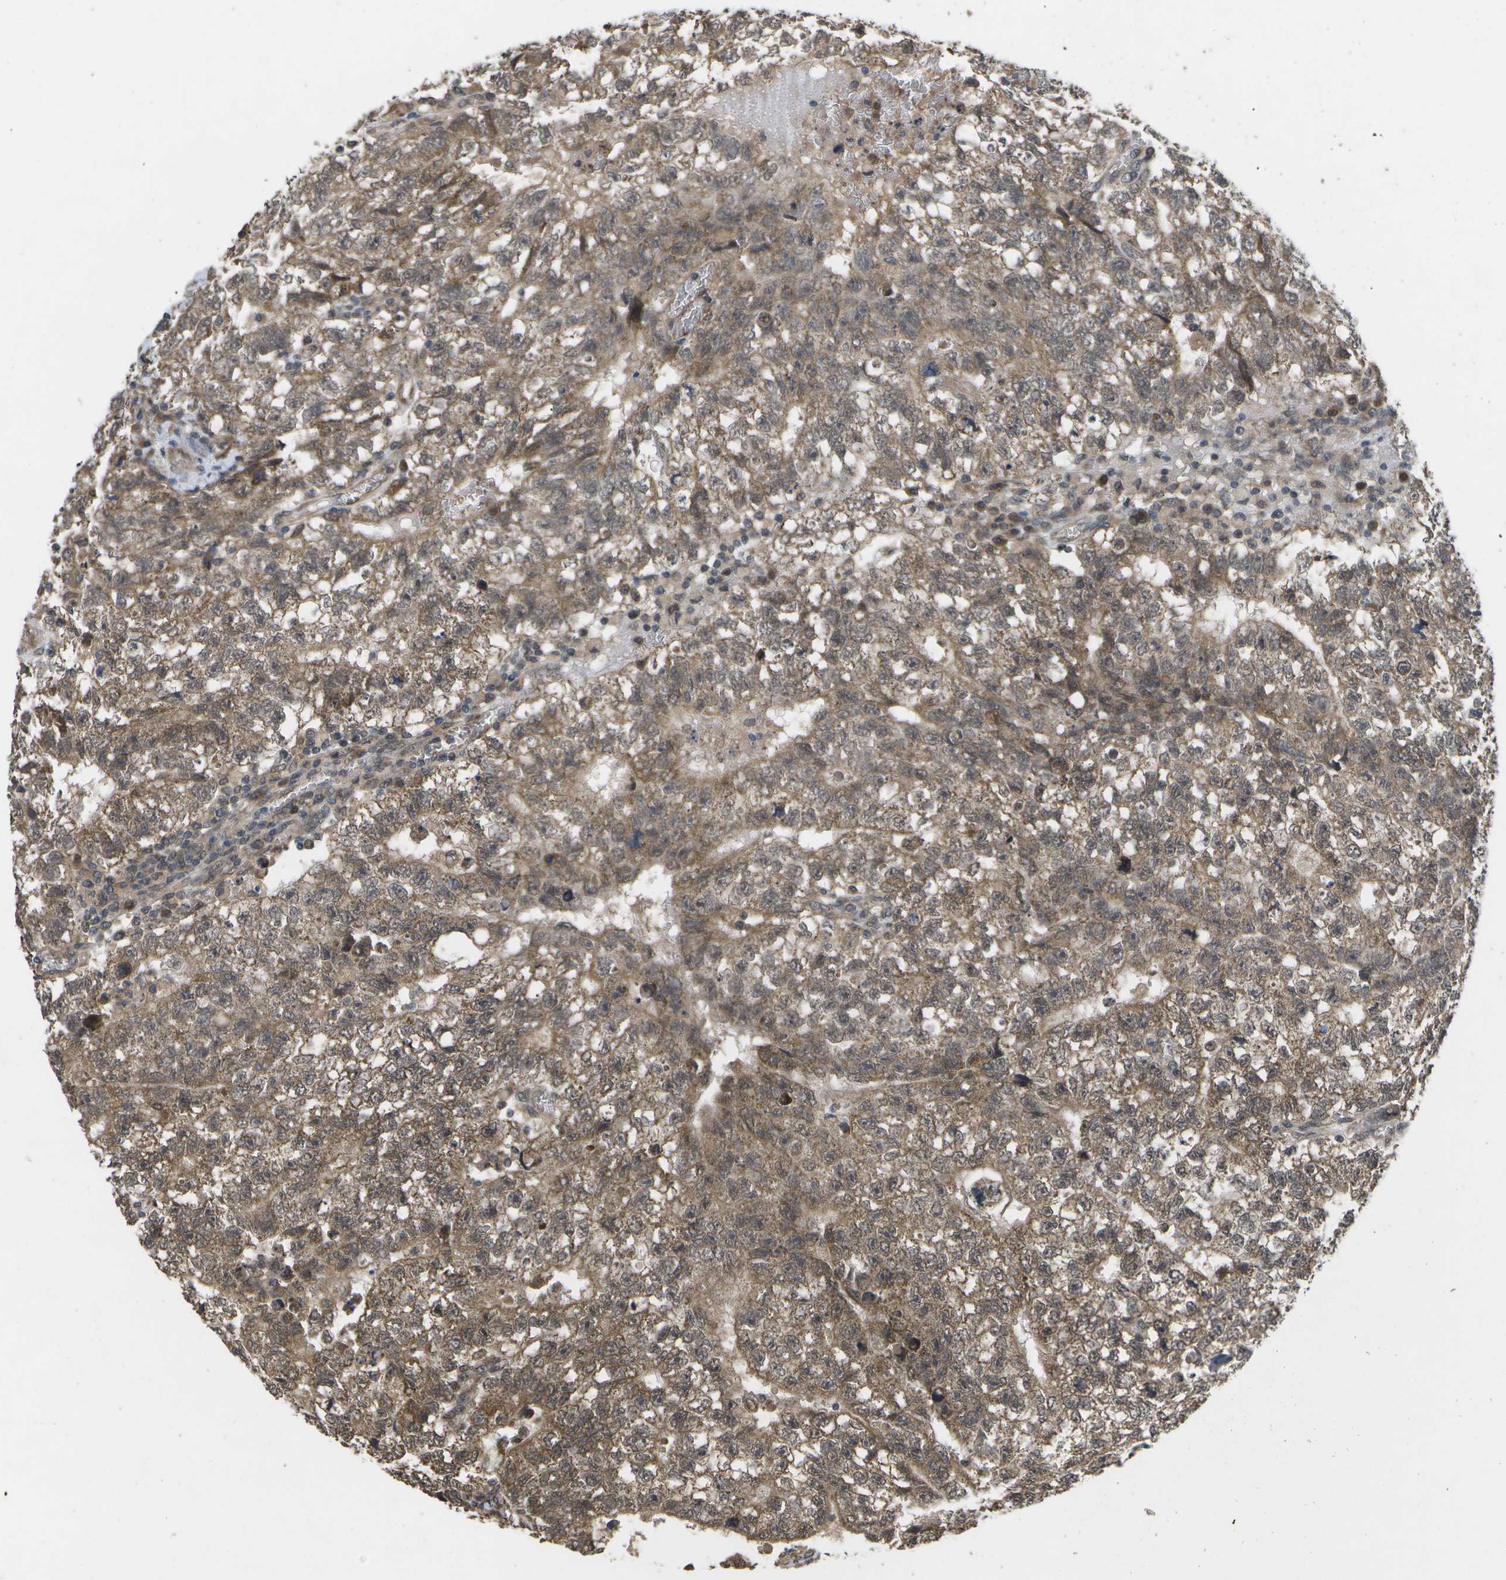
{"staining": {"intensity": "moderate", "quantity": ">75%", "location": "cytoplasmic/membranous"}, "tissue": "testis cancer", "cell_type": "Tumor cells", "image_type": "cancer", "snomed": [{"axis": "morphology", "description": "Seminoma, NOS"}, {"axis": "morphology", "description": "Carcinoma, Embryonal, NOS"}, {"axis": "topography", "description": "Testis"}], "caption": "Immunohistochemistry (IHC) photomicrograph of human testis cancer (embryonal carcinoma) stained for a protein (brown), which displays medium levels of moderate cytoplasmic/membranous expression in about >75% of tumor cells.", "gene": "ALAS1", "patient": {"sex": "male", "age": 38}}